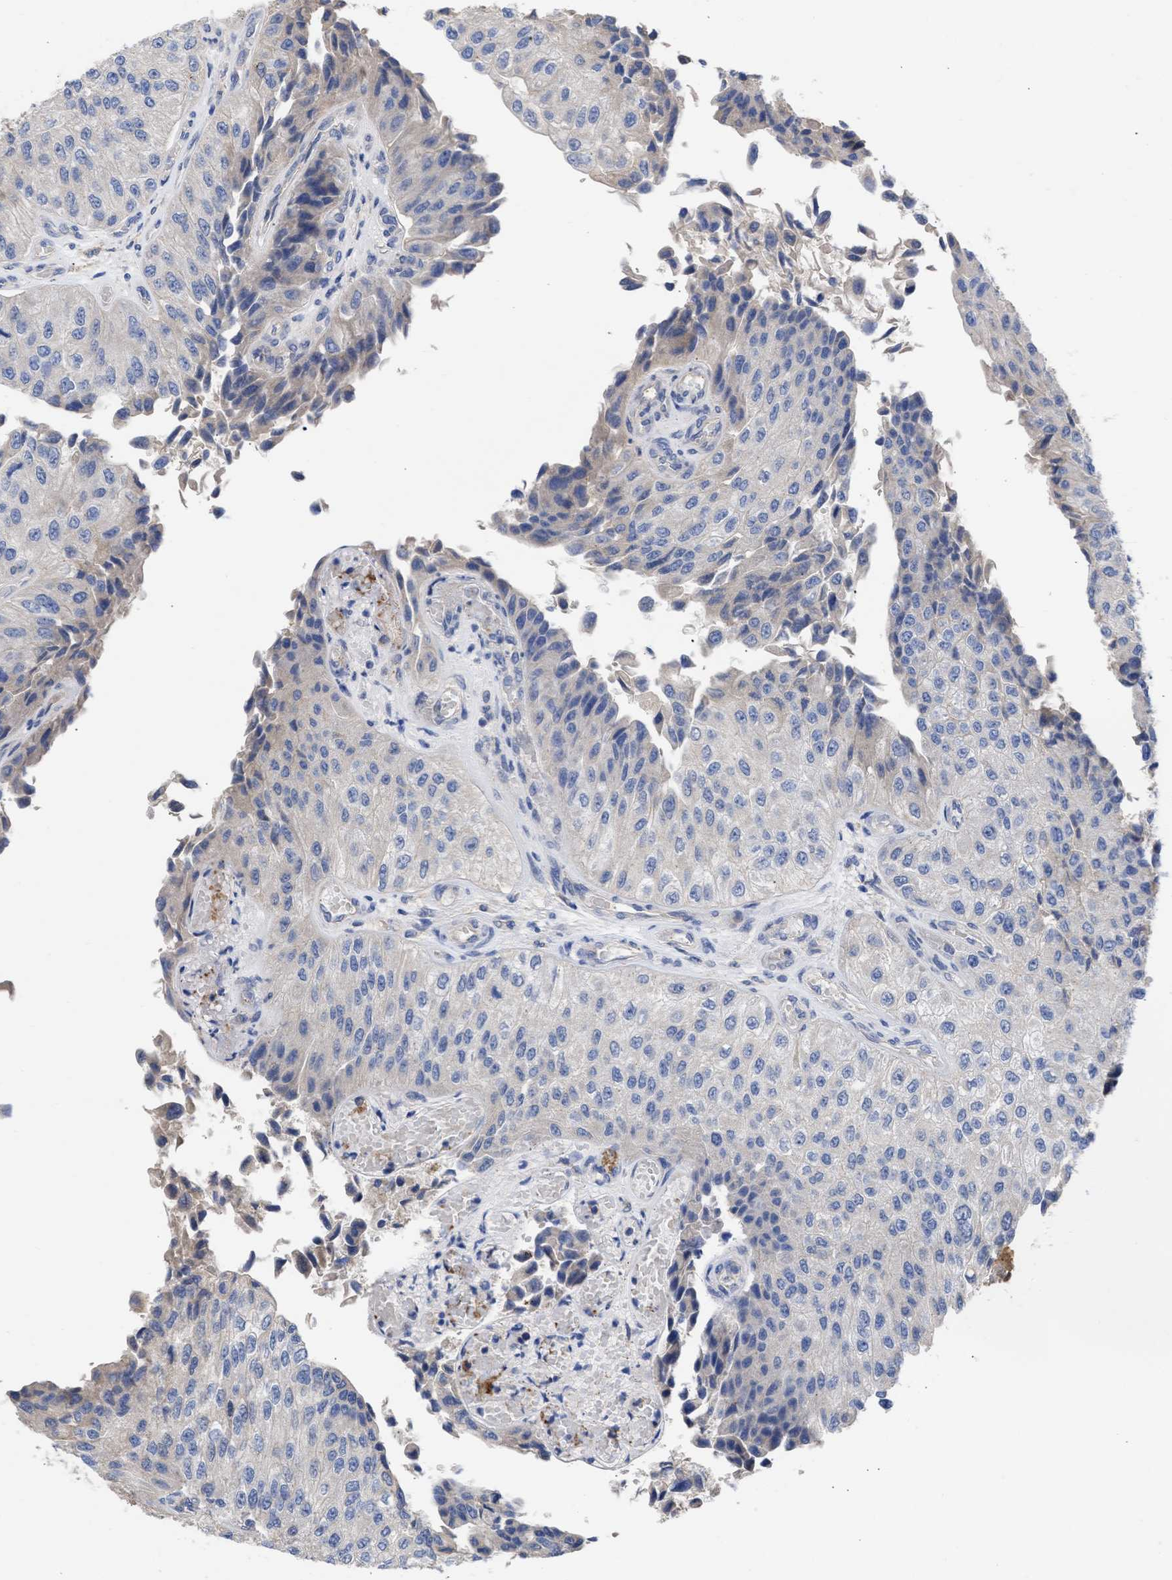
{"staining": {"intensity": "negative", "quantity": "none", "location": "none"}, "tissue": "urothelial cancer", "cell_type": "Tumor cells", "image_type": "cancer", "snomed": [{"axis": "morphology", "description": "Urothelial carcinoma, High grade"}, {"axis": "topography", "description": "Kidney"}, {"axis": "topography", "description": "Urinary bladder"}], "caption": "DAB (3,3'-diaminobenzidine) immunohistochemical staining of urothelial carcinoma (high-grade) exhibits no significant expression in tumor cells. Nuclei are stained in blue.", "gene": "ARHGEF4", "patient": {"sex": "male", "age": 77}}